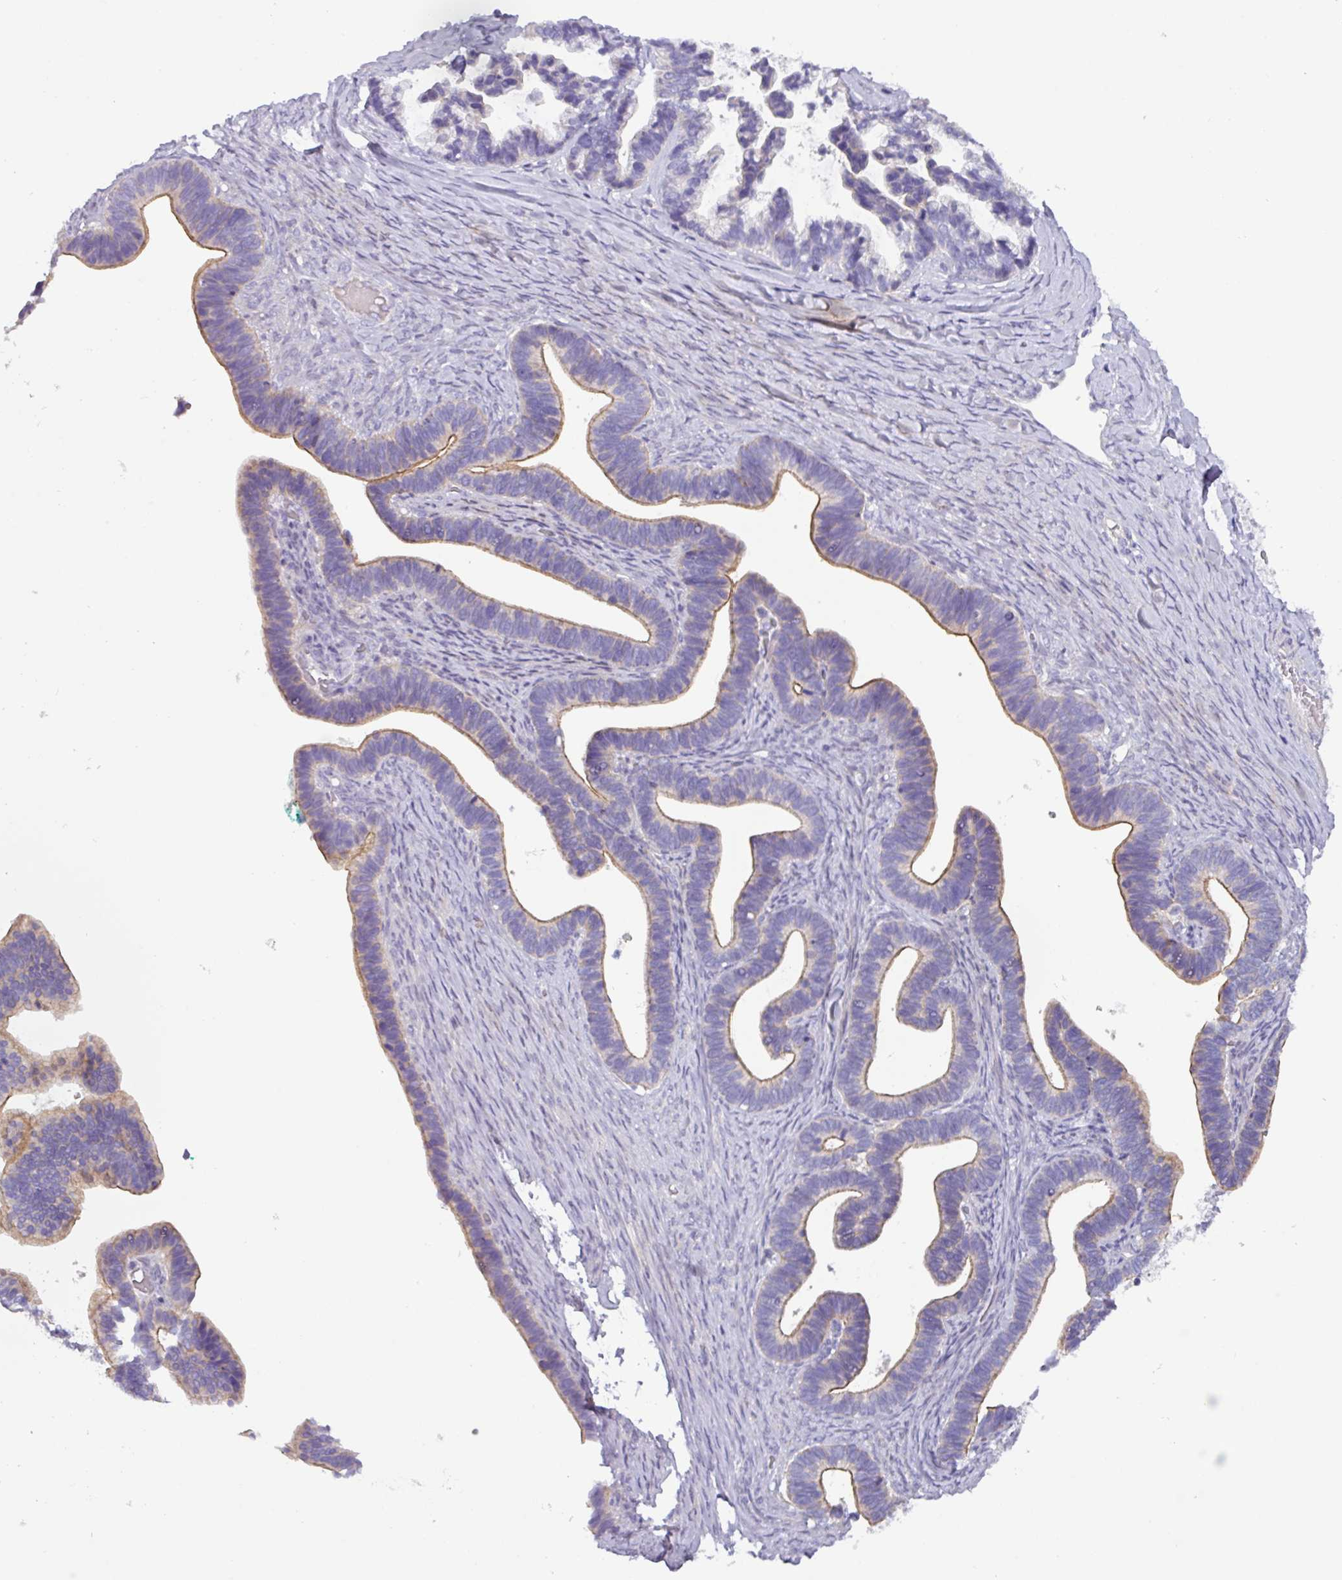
{"staining": {"intensity": "moderate", "quantity": "<25%", "location": "cytoplasmic/membranous"}, "tissue": "ovarian cancer", "cell_type": "Tumor cells", "image_type": "cancer", "snomed": [{"axis": "morphology", "description": "Cystadenocarcinoma, serous, NOS"}, {"axis": "topography", "description": "Ovary"}], "caption": "A photomicrograph of human ovarian serous cystadenocarcinoma stained for a protein exhibits moderate cytoplasmic/membranous brown staining in tumor cells.", "gene": "RGS16", "patient": {"sex": "female", "age": 56}}